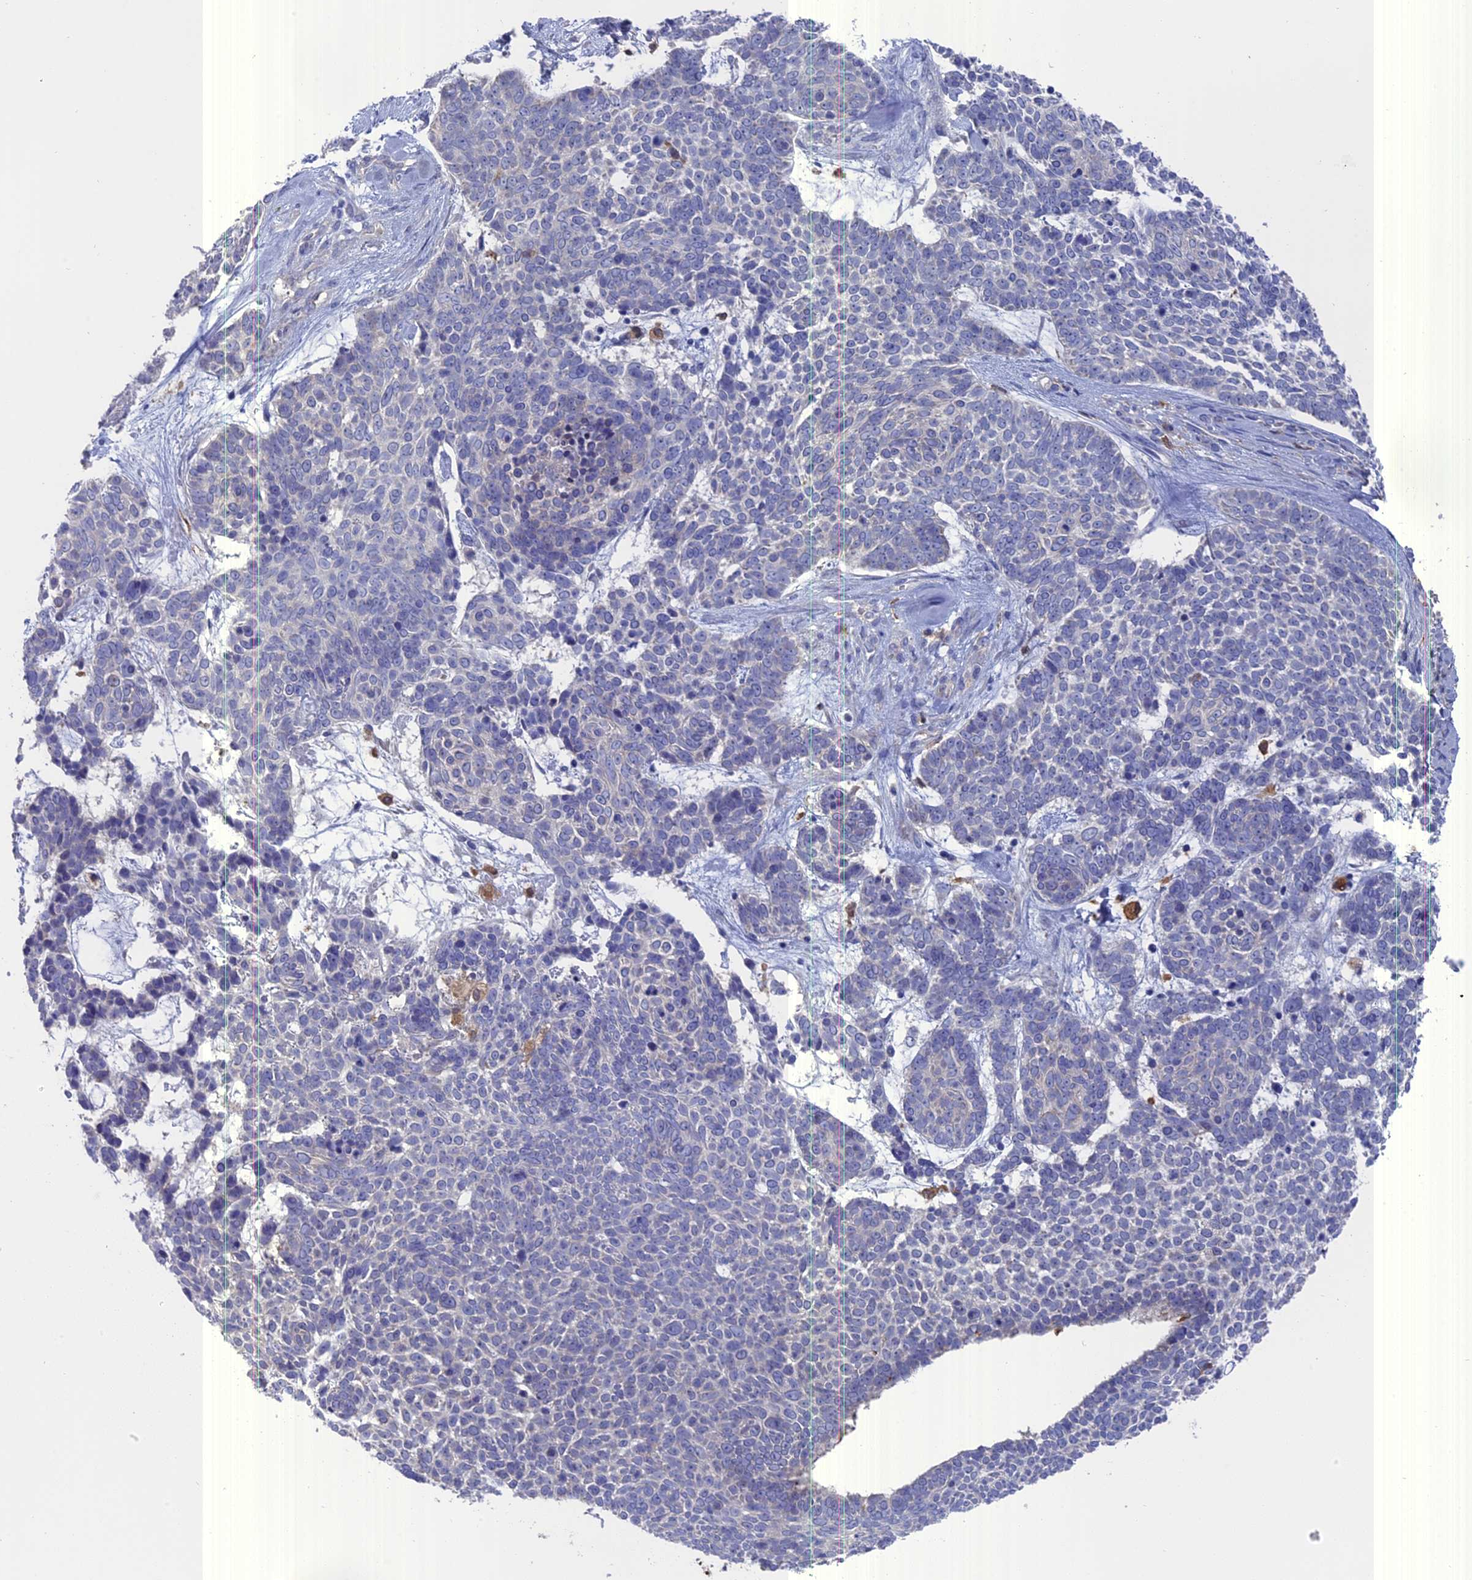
{"staining": {"intensity": "negative", "quantity": "none", "location": "none"}, "tissue": "skin cancer", "cell_type": "Tumor cells", "image_type": "cancer", "snomed": [{"axis": "morphology", "description": "Basal cell carcinoma"}, {"axis": "topography", "description": "Skin"}], "caption": "This is a photomicrograph of immunohistochemistry (IHC) staining of skin cancer (basal cell carcinoma), which shows no staining in tumor cells. Brightfield microscopy of immunohistochemistry stained with DAB (3,3'-diaminobenzidine) (brown) and hematoxylin (blue), captured at high magnification.", "gene": "NCF4", "patient": {"sex": "female", "age": 81}}